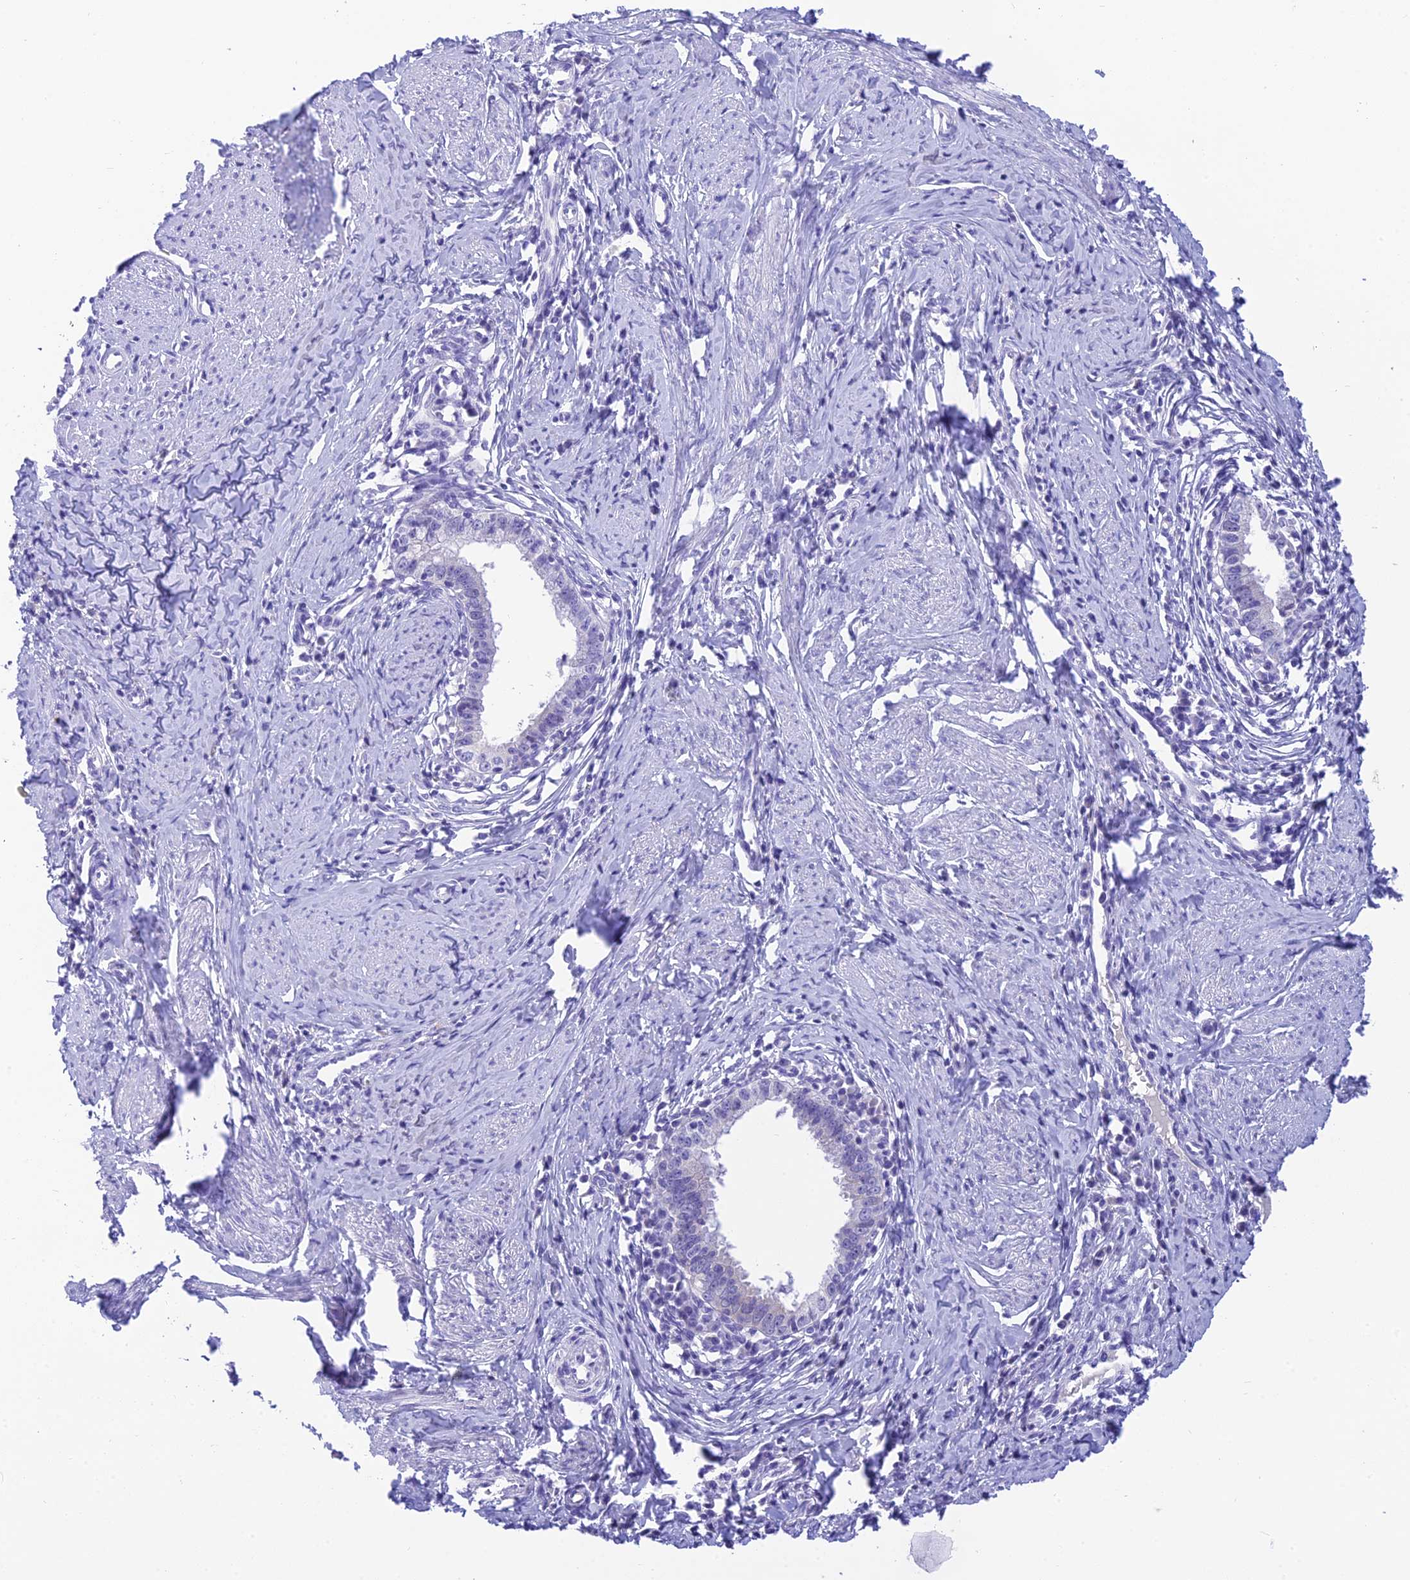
{"staining": {"intensity": "negative", "quantity": "none", "location": "none"}, "tissue": "cervical cancer", "cell_type": "Tumor cells", "image_type": "cancer", "snomed": [{"axis": "morphology", "description": "Adenocarcinoma, NOS"}, {"axis": "topography", "description": "Cervix"}], "caption": "IHC photomicrograph of cervical cancer stained for a protein (brown), which reveals no positivity in tumor cells.", "gene": "KDELR3", "patient": {"sex": "female", "age": 36}}